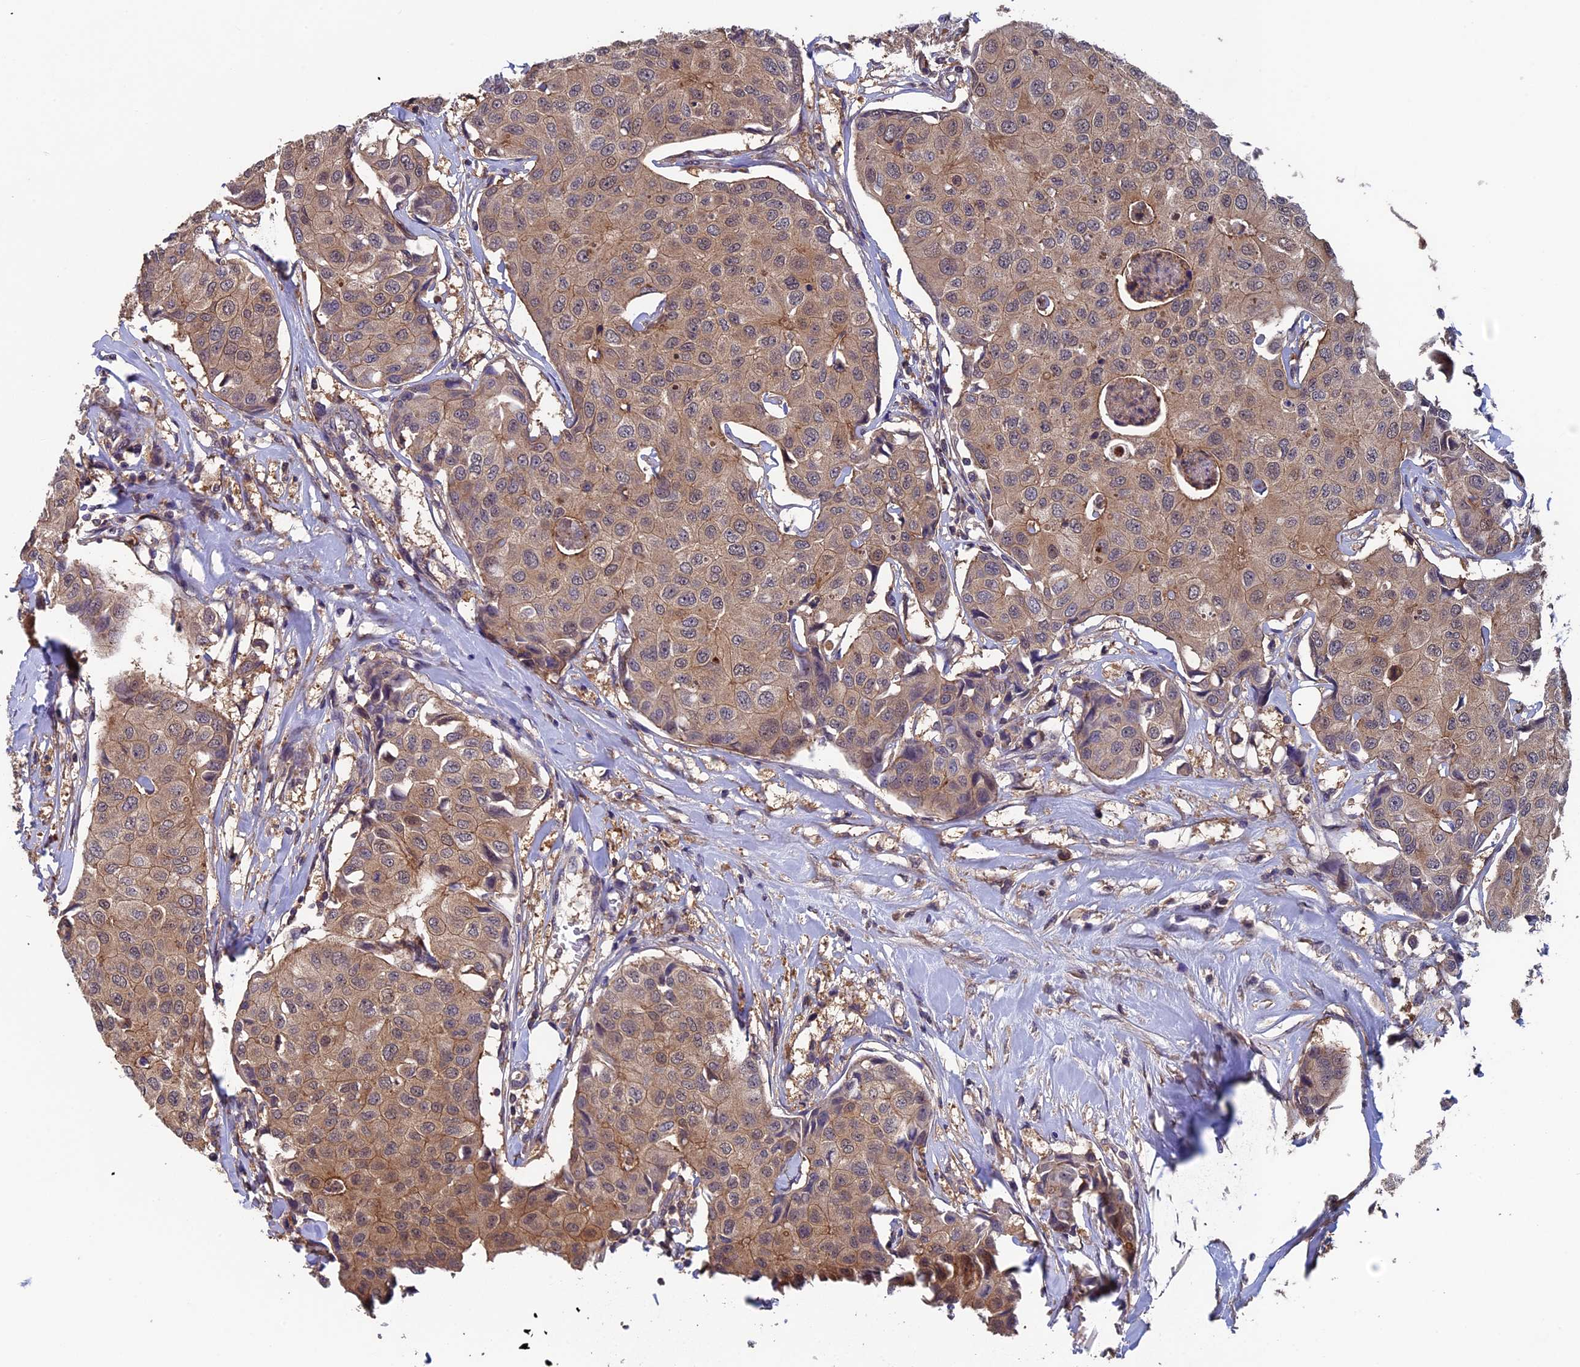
{"staining": {"intensity": "moderate", "quantity": ">75%", "location": "cytoplasmic/membranous"}, "tissue": "breast cancer", "cell_type": "Tumor cells", "image_type": "cancer", "snomed": [{"axis": "morphology", "description": "Duct carcinoma"}, {"axis": "topography", "description": "Breast"}], "caption": "Immunohistochemistry staining of breast cancer (invasive ductal carcinoma), which shows medium levels of moderate cytoplasmic/membranous staining in about >75% of tumor cells indicating moderate cytoplasmic/membranous protein positivity. The staining was performed using DAB (3,3'-diaminobenzidine) (brown) for protein detection and nuclei were counterstained in hematoxylin (blue).", "gene": "LCMT1", "patient": {"sex": "female", "age": 80}}